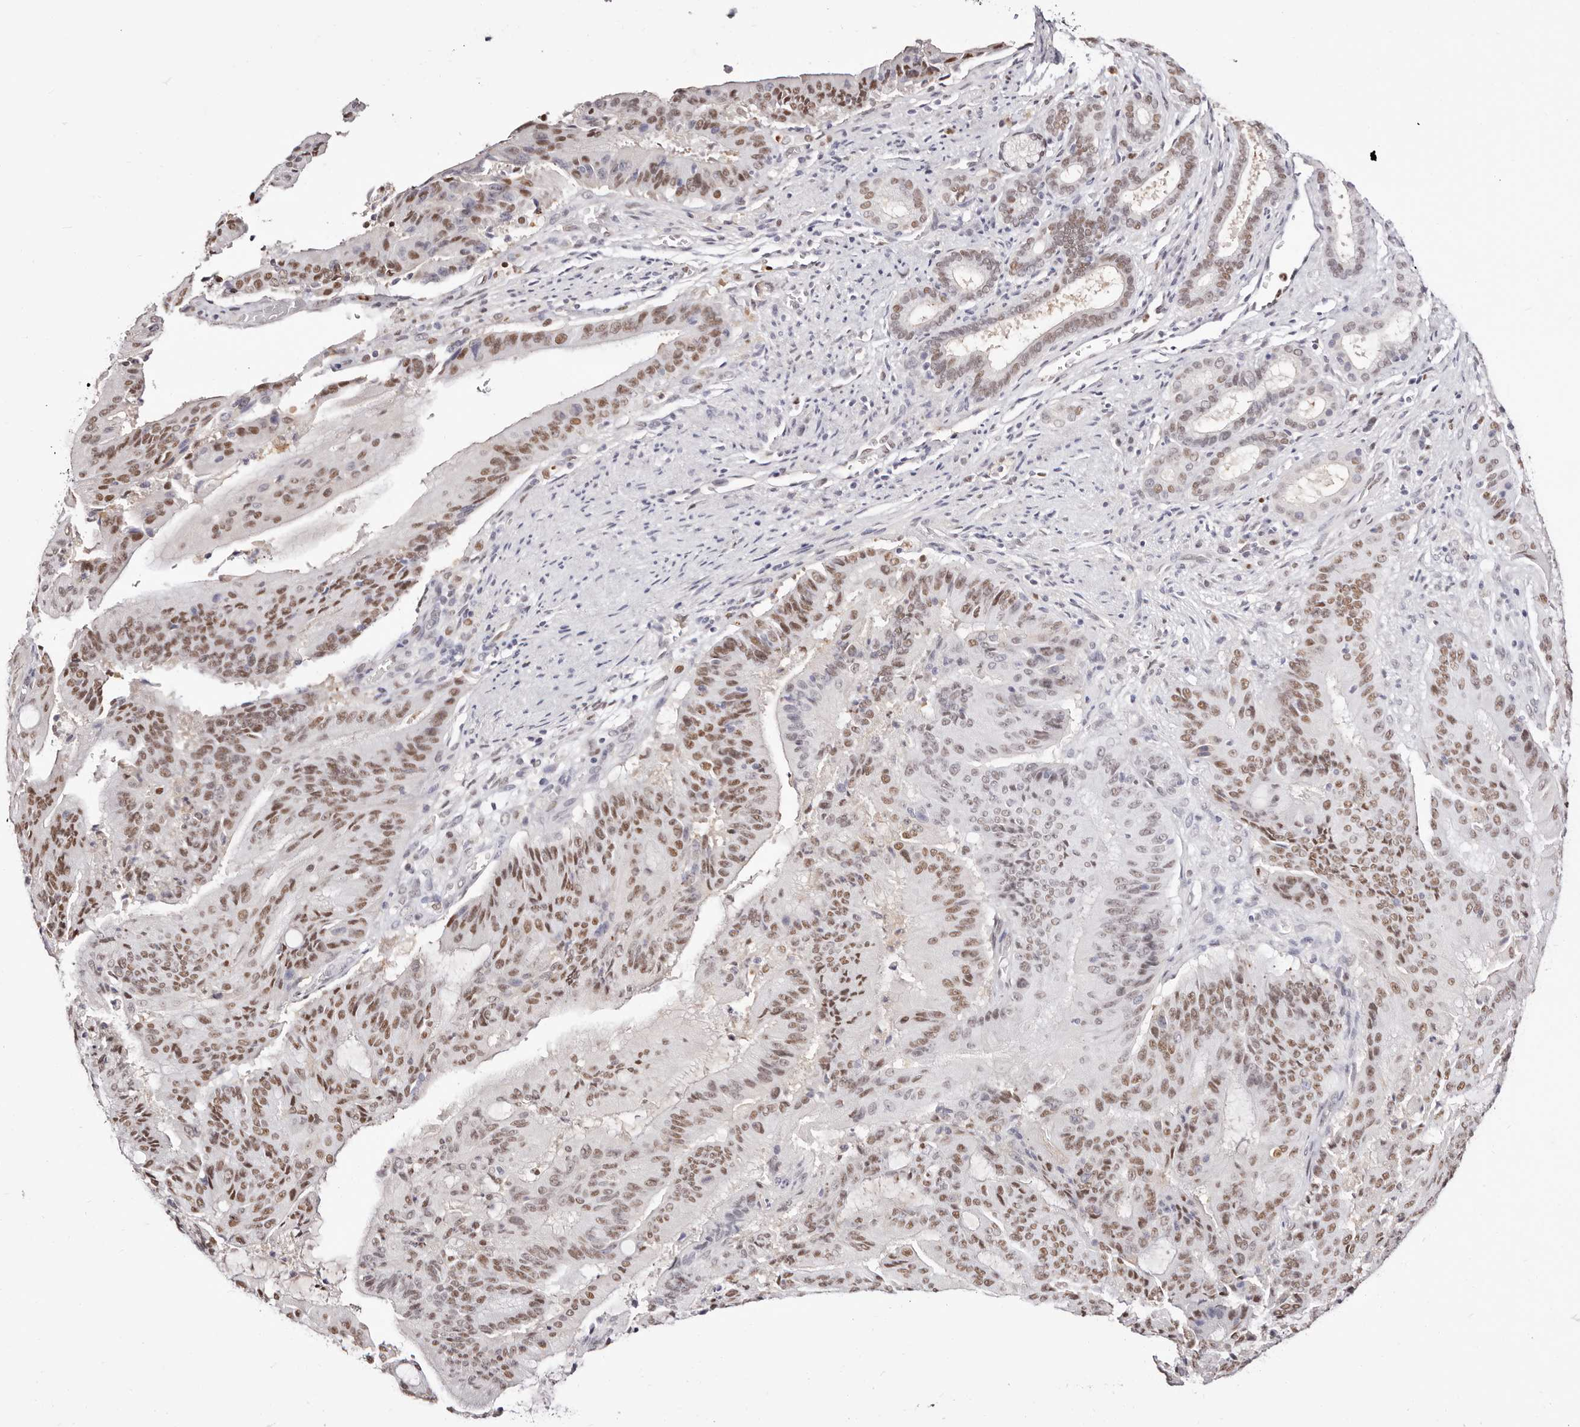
{"staining": {"intensity": "moderate", "quantity": ">75%", "location": "nuclear"}, "tissue": "liver cancer", "cell_type": "Tumor cells", "image_type": "cancer", "snomed": [{"axis": "morphology", "description": "Normal tissue, NOS"}, {"axis": "morphology", "description": "Cholangiocarcinoma"}, {"axis": "topography", "description": "Liver"}, {"axis": "topography", "description": "Peripheral nerve tissue"}], "caption": "A photomicrograph showing moderate nuclear positivity in approximately >75% of tumor cells in cholangiocarcinoma (liver), as visualized by brown immunohistochemical staining.", "gene": "TKT", "patient": {"sex": "female", "age": 73}}